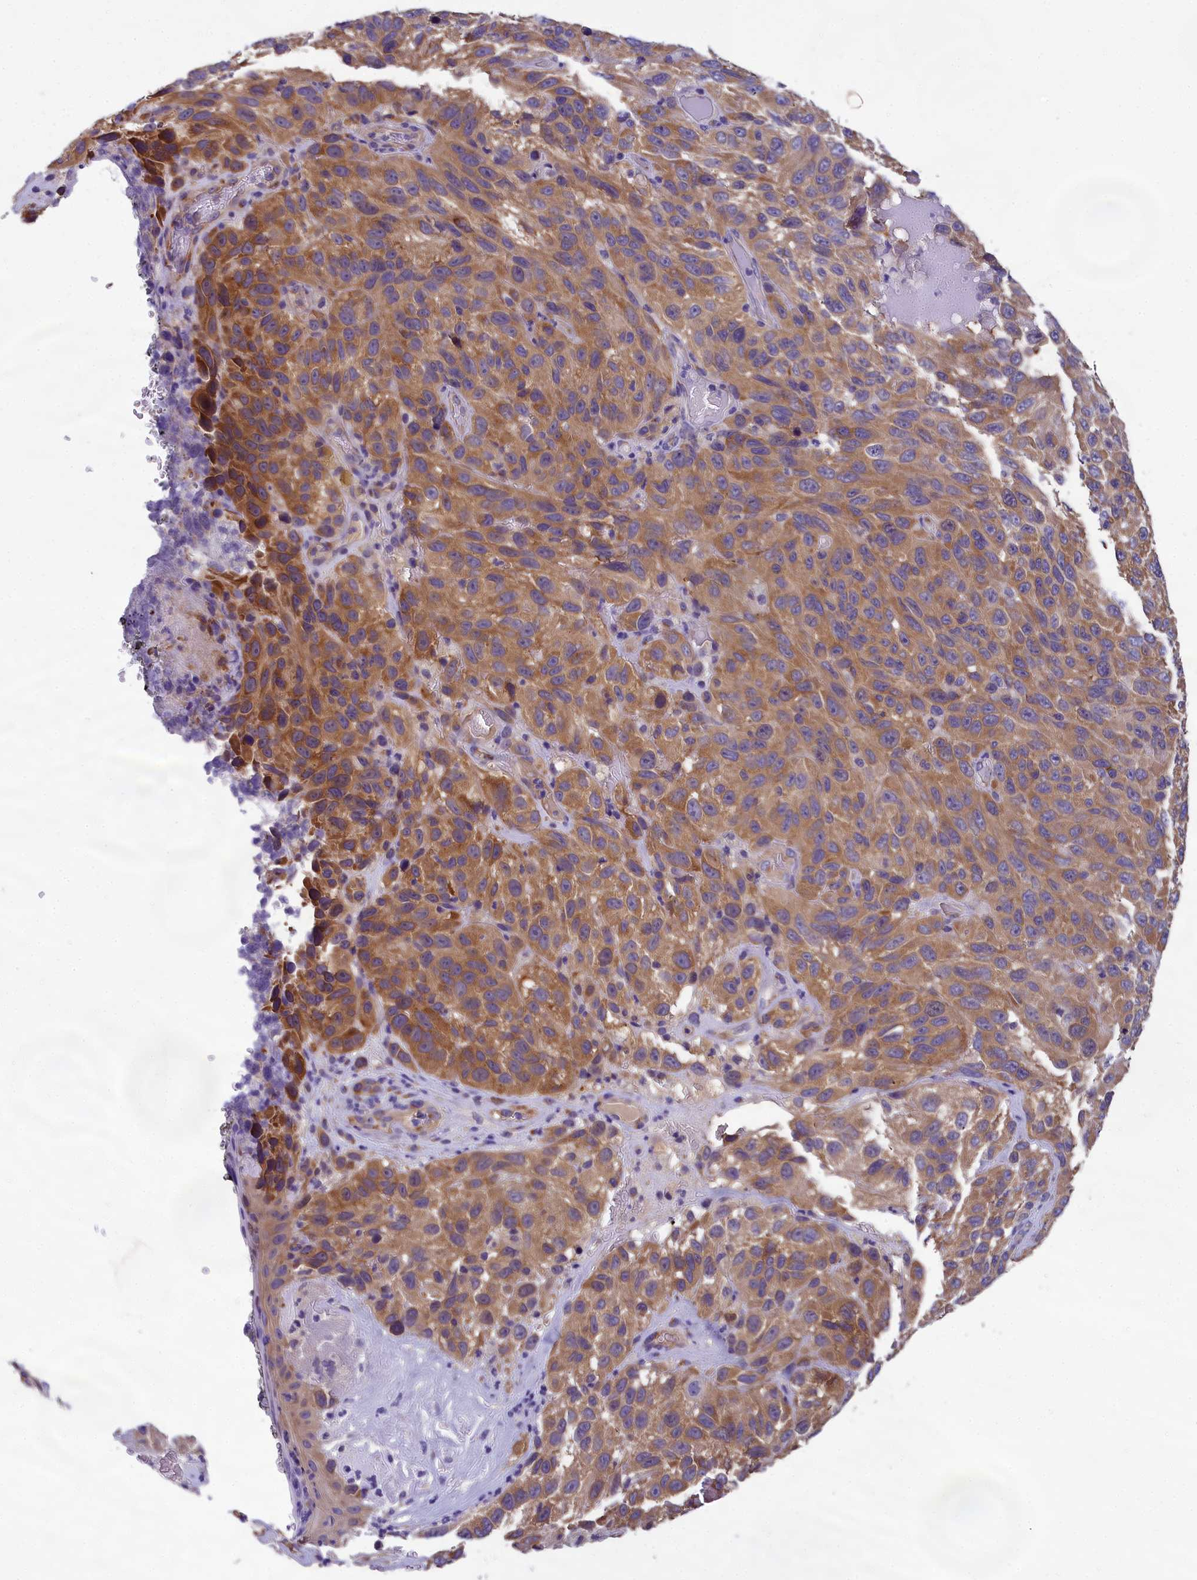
{"staining": {"intensity": "moderate", "quantity": ">75%", "location": "cytoplasmic/membranous"}, "tissue": "melanoma", "cell_type": "Tumor cells", "image_type": "cancer", "snomed": [{"axis": "morphology", "description": "Malignant melanoma, NOS"}, {"axis": "topography", "description": "Skin"}], "caption": "The histopathology image exhibits a brown stain indicating the presence of a protein in the cytoplasmic/membranous of tumor cells in melanoma.", "gene": "ABCC8", "patient": {"sex": "female", "age": 96}}